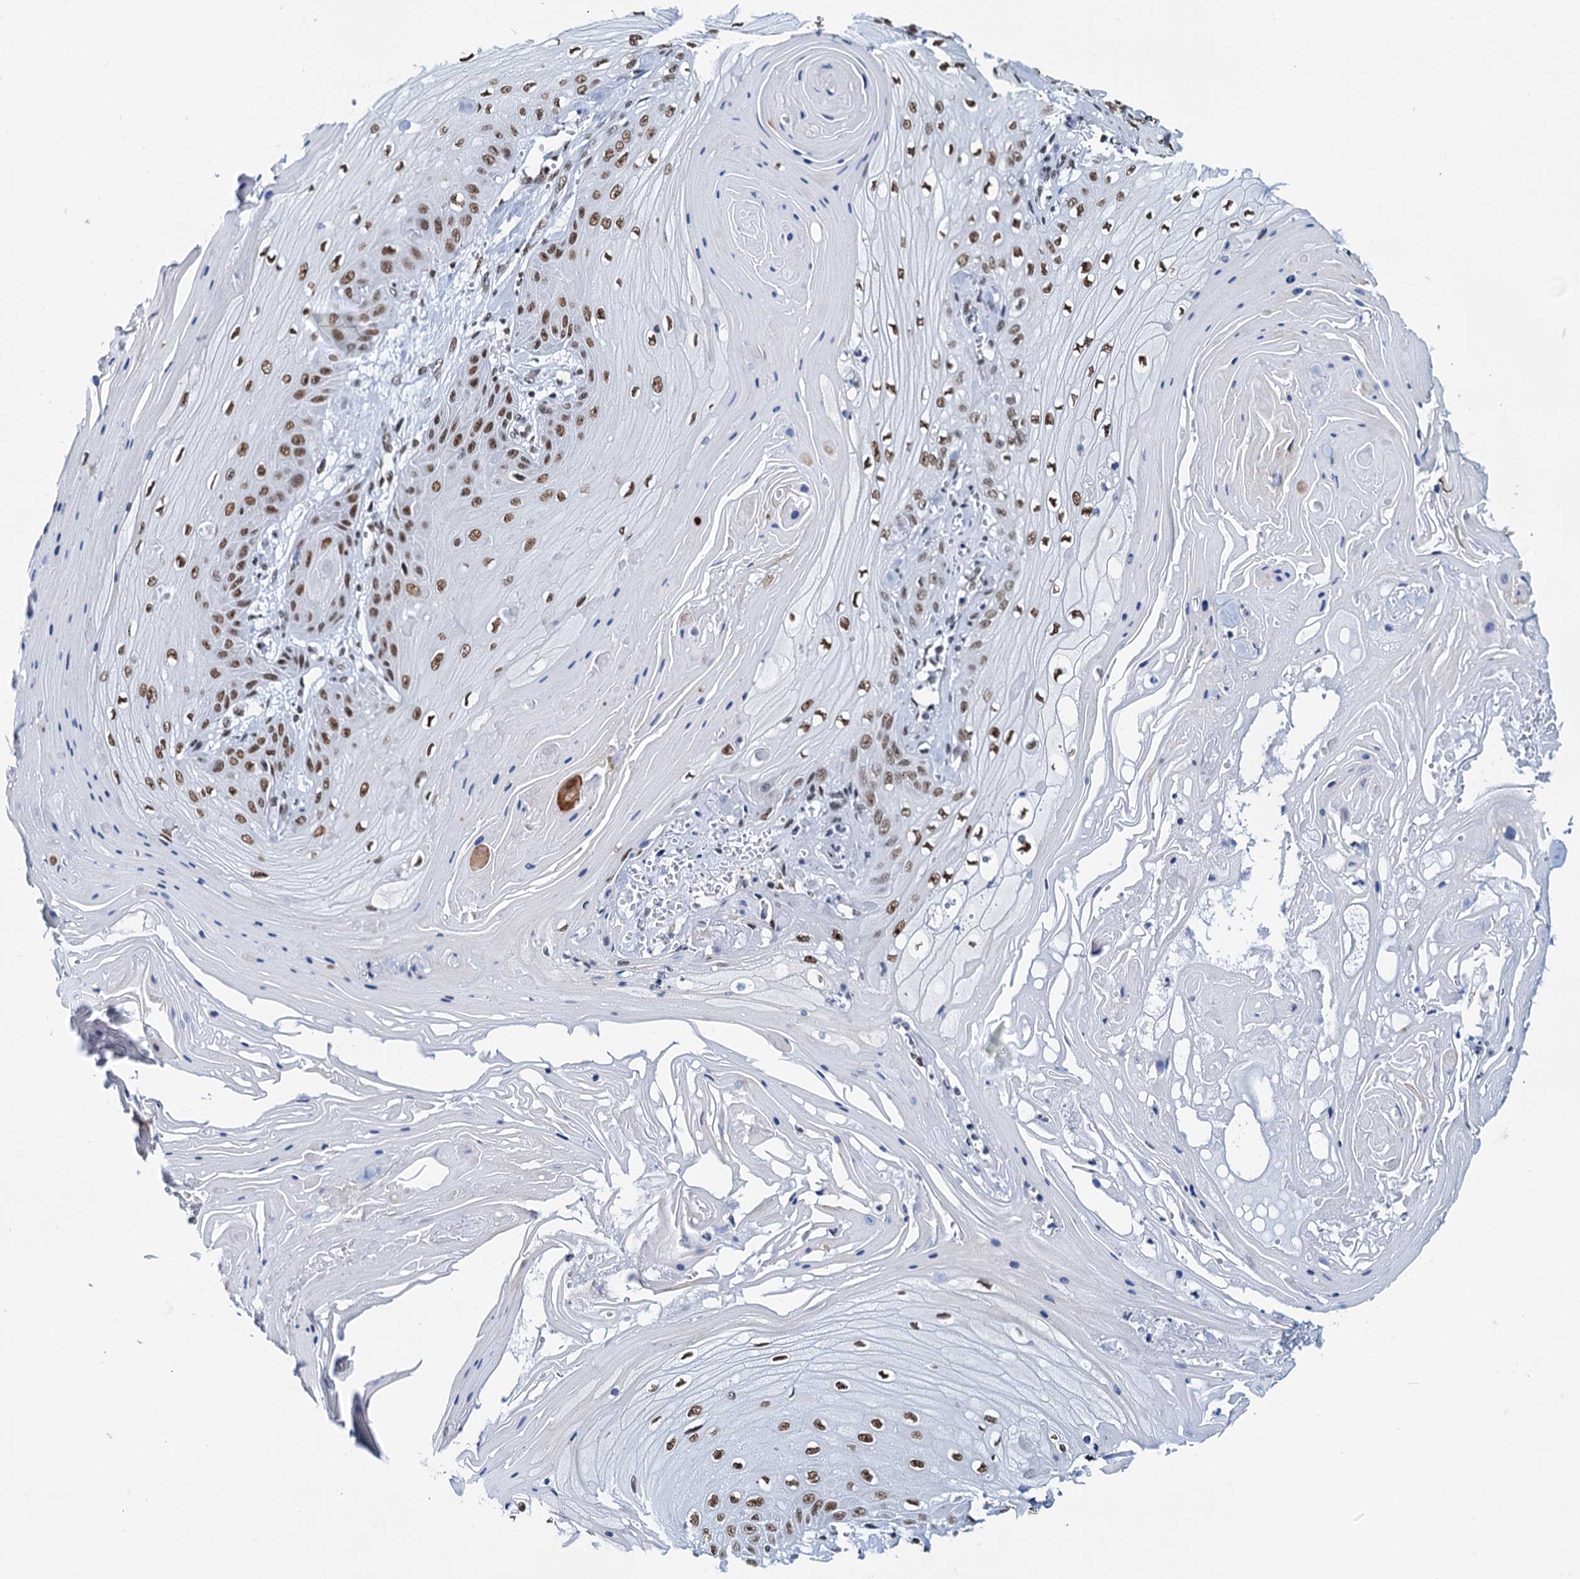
{"staining": {"intensity": "moderate", "quantity": ">75%", "location": "nuclear"}, "tissue": "skin cancer", "cell_type": "Tumor cells", "image_type": "cancer", "snomed": [{"axis": "morphology", "description": "Squamous cell carcinoma, NOS"}, {"axis": "topography", "description": "Skin"}], "caption": "Immunohistochemical staining of skin squamous cell carcinoma shows medium levels of moderate nuclear protein staining in approximately >75% of tumor cells. (DAB IHC, brown staining for protein, blue staining for nuclei).", "gene": "SLTM", "patient": {"sex": "male", "age": 74}}